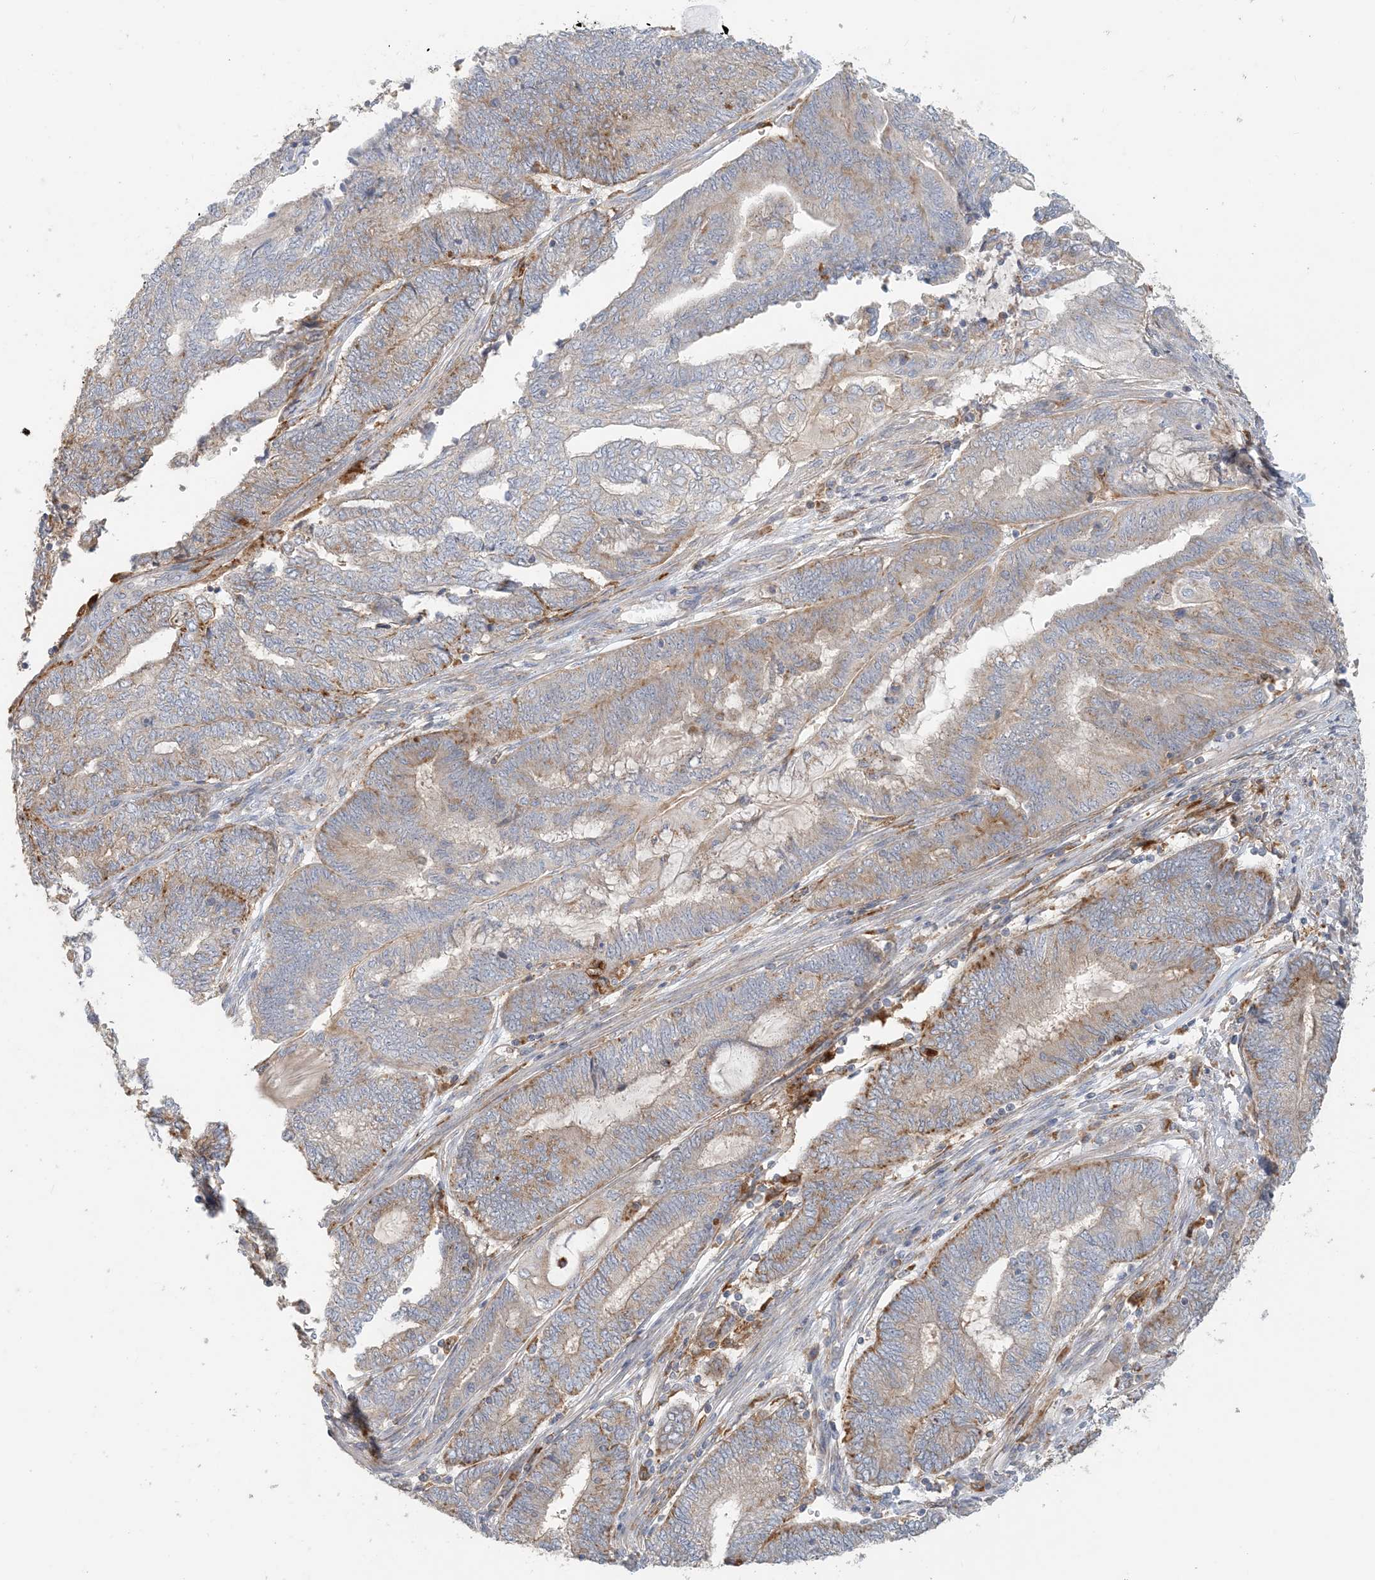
{"staining": {"intensity": "moderate", "quantity": "25%-75%", "location": "cytoplasmic/membranous"}, "tissue": "endometrial cancer", "cell_type": "Tumor cells", "image_type": "cancer", "snomed": [{"axis": "morphology", "description": "Adenocarcinoma, NOS"}, {"axis": "topography", "description": "Uterus"}, {"axis": "topography", "description": "Endometrium"}], "caption": "Tumor cells exhibit medium levels of moderate cytoplasmic/membranous staining in about 25%-75% of cells in adenocarcinoma (endometrial).", "gene": "SPPL2A", "patient": {"sex": "female", "age": 70}}